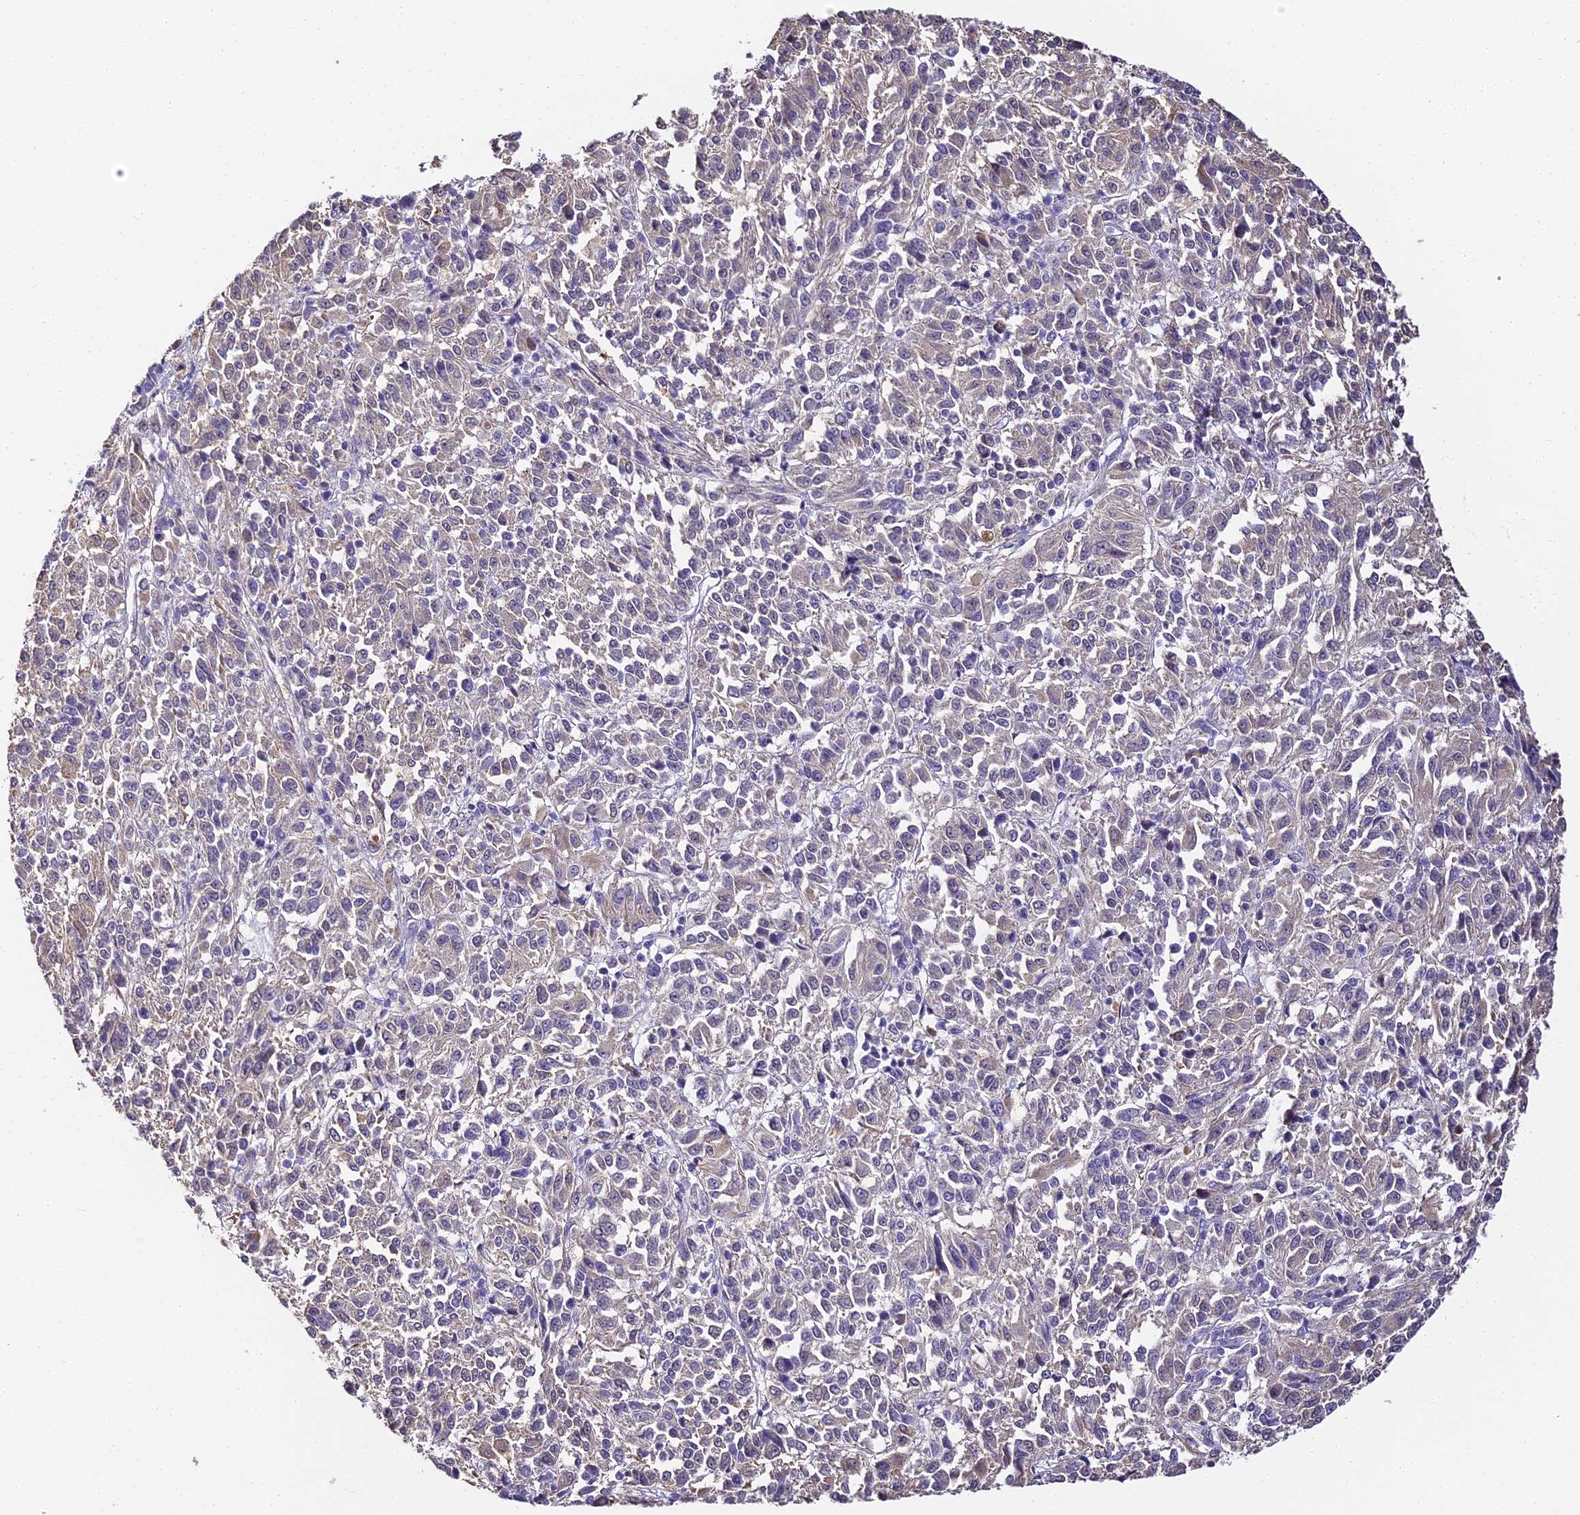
{"staining": {"intensity": "negative", "quantity": "none", "location": "none"}, "tissue": "melanoma", "cell_type": "Tumor cells", "image_type": "cancer", "snomed": [{"axis": "morphology", "description": "Malignant melanoma, Metastatic site"}, {"axis": "topography", "description": "Lung"}], "caption": "Tumor cells show no significant protein staining in melanoma.", "gene": "ABHD14A-ACY1", "patient": {"sex": "male", "age": 64}}